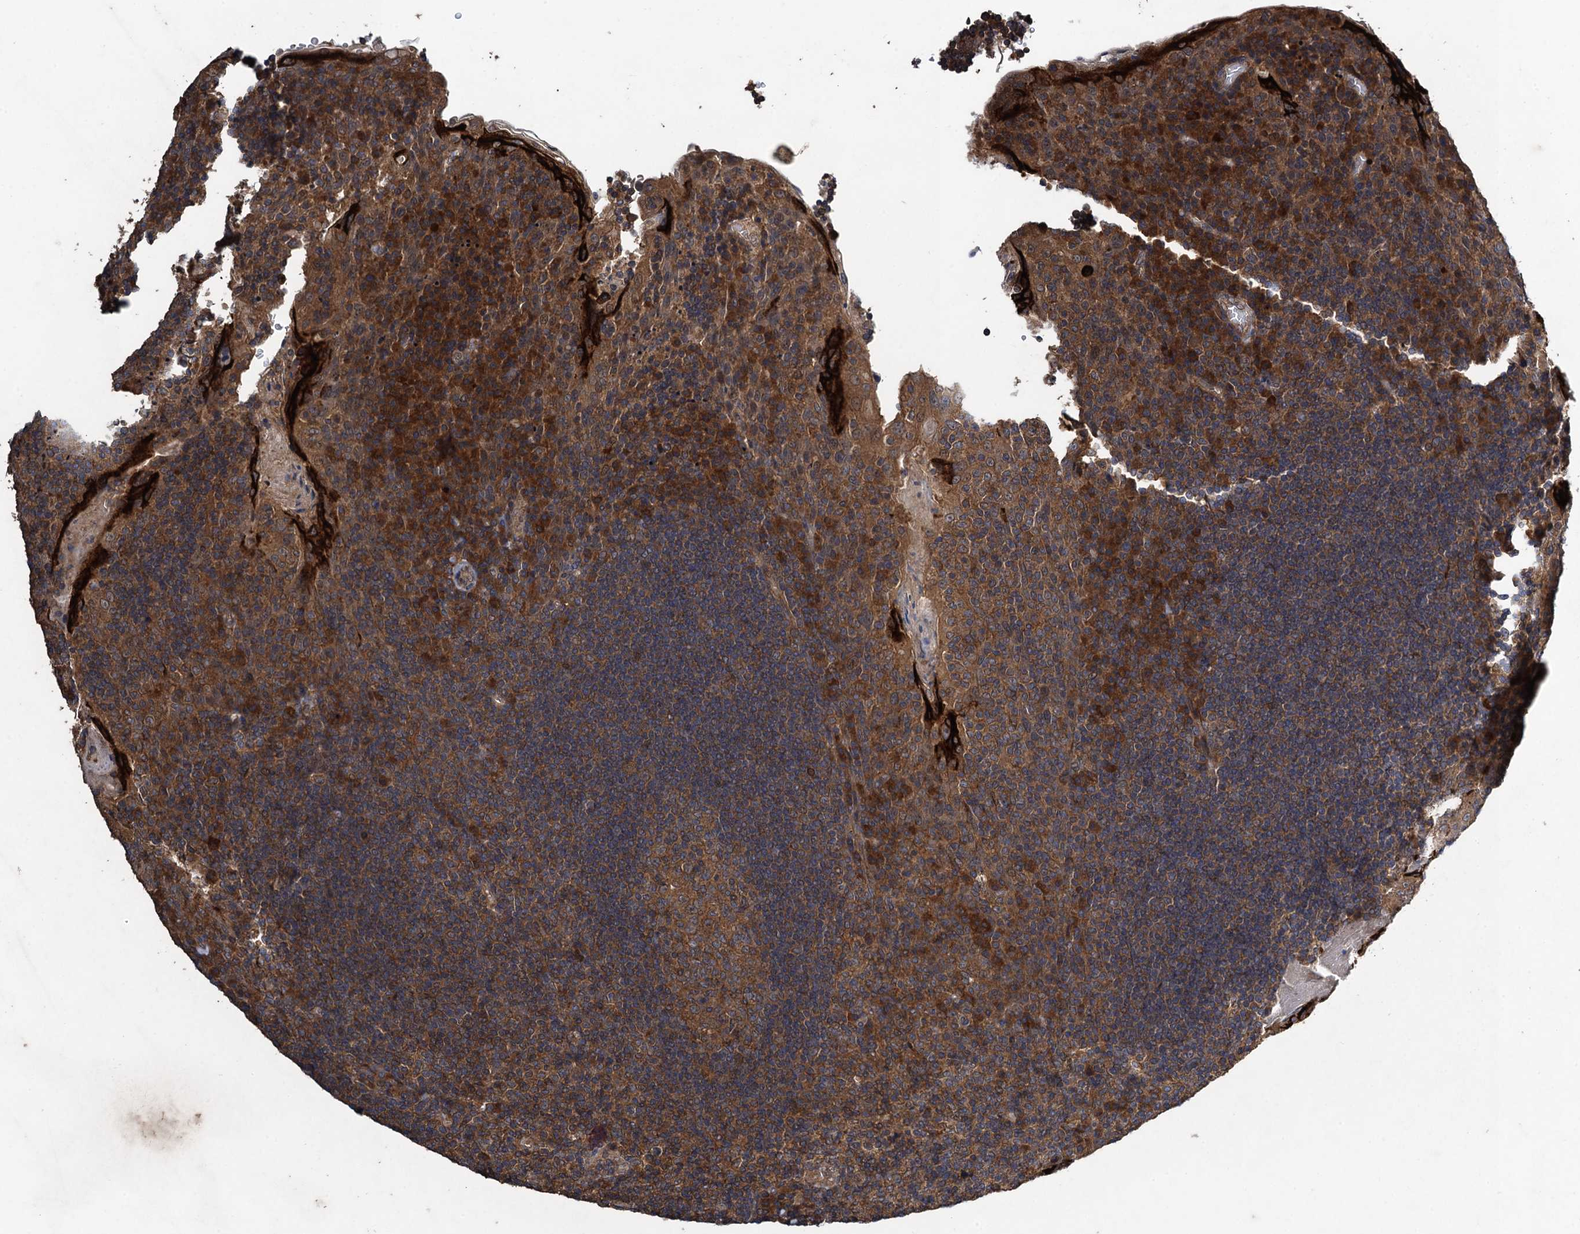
{"staining": {"intensity": "moderate", "quantity": ">75%", "location": "cytoplasmic/membranous"}, "tissue": "tonsil", "cell_type": "Germinal center cells", "image_type": "normal", "snomed": [{"axis": "morphology", "description": "Normal tissue, NOS"}, {"axis": "topography", "description": "Tonsil"}], "caption": "Protein analysis of unremarkable tonsil demonstrates moderate cytoplasmic/membranous expression in approximately >75% of germinal center cells.", "gene": "CNTN5", "patient": {"sex": "male", "age": 17}}